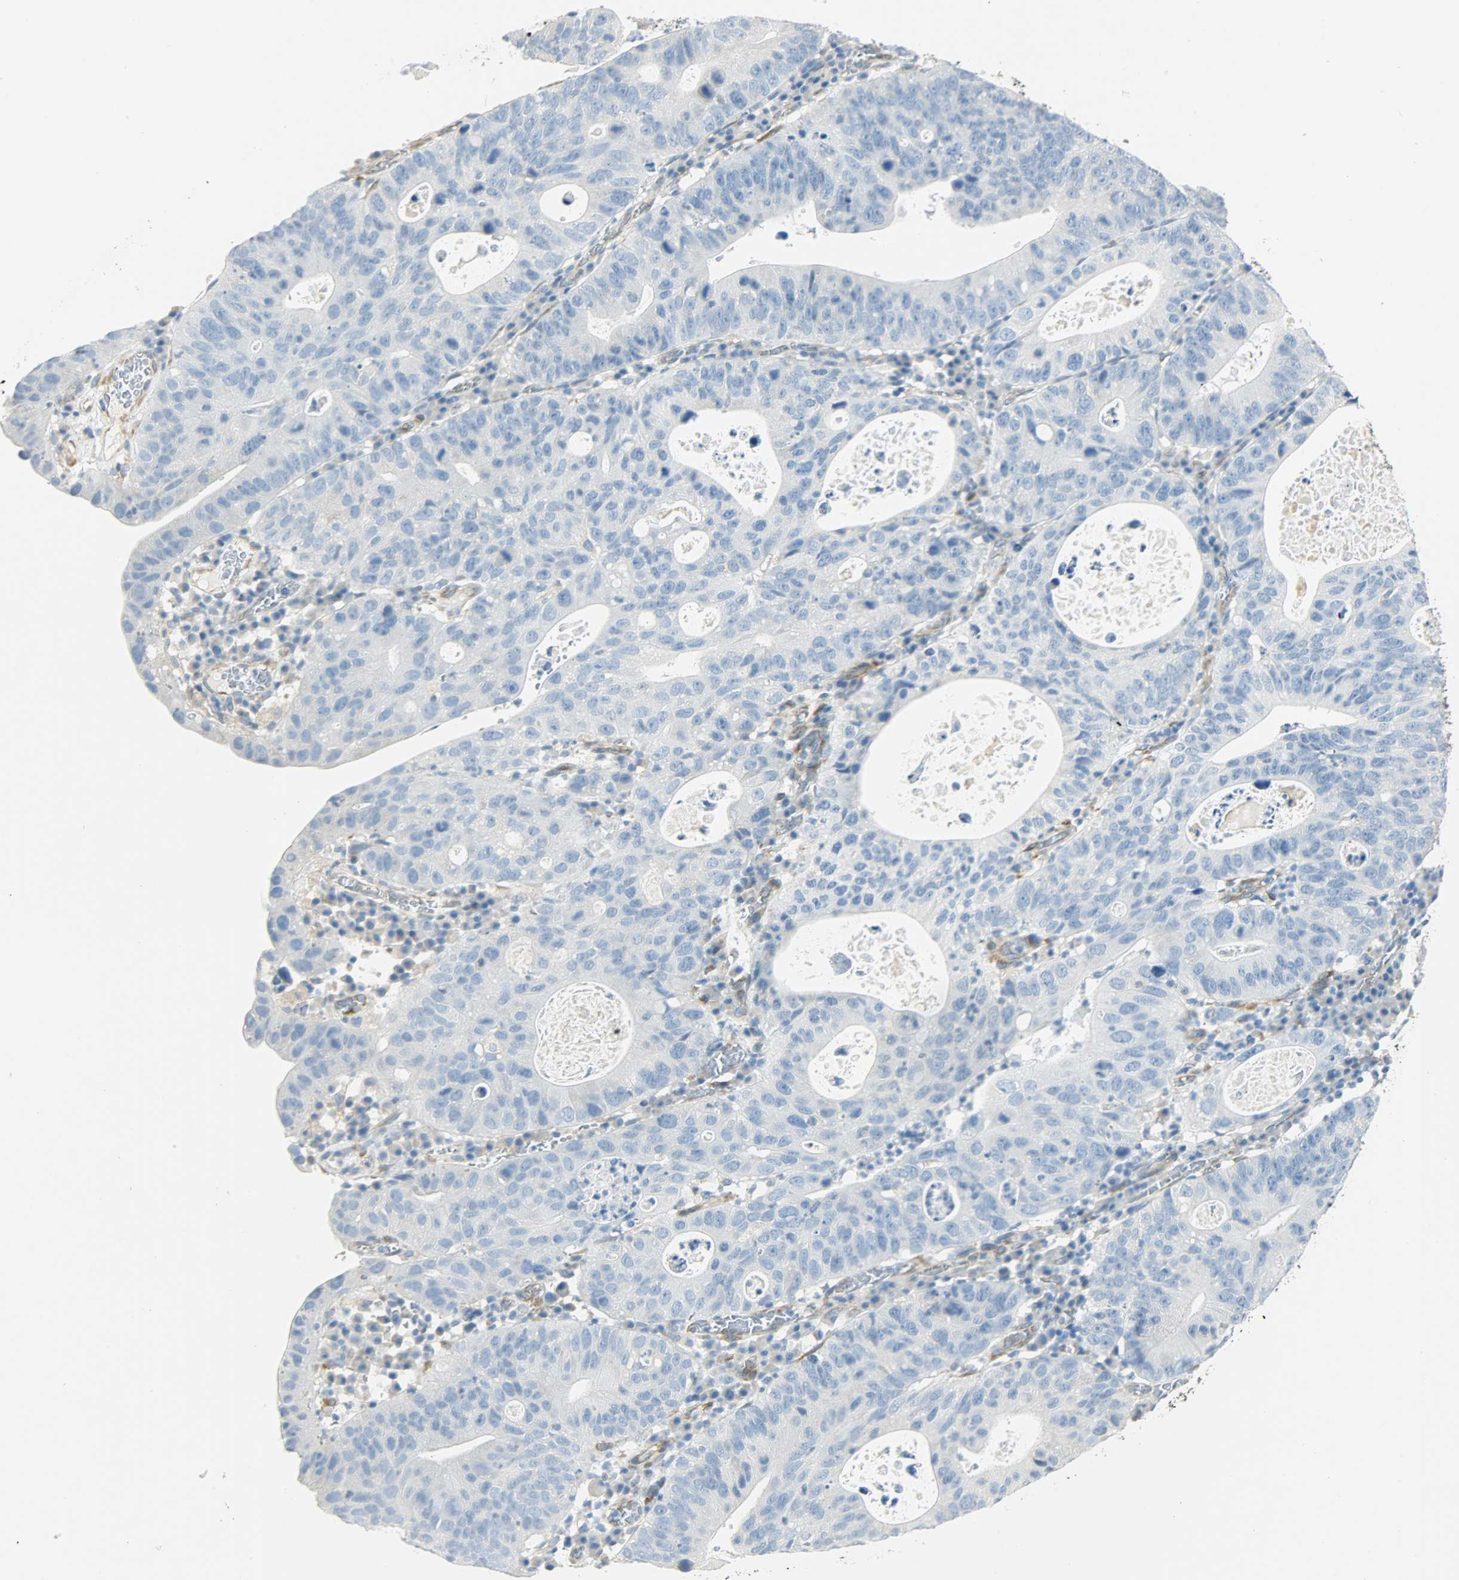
{"staining": {"intensity": "negative", "quantity": "none", "location": "none"}, "tissue": "stomach cancer", "cell_type": "Tumor cells", "image_type": "cancer", "snomed": [{"axis": "morphology", "description": "Adenocarcinoma, NOS"}, {"axis": "topography", "description": "Stomach"}], "caption": "The immunohistochemistry photomicrograph has no significant staining in tumor cells of adenocarcinoma (stomach) tissue. (Stains: DAB immunohistochemistry (IHC) with hematoxylin counter stain, Microscopy: brightfield microscopy at high magnification).", "gene": "PKD2", "patient": {"sex": "male", "age": 59}}